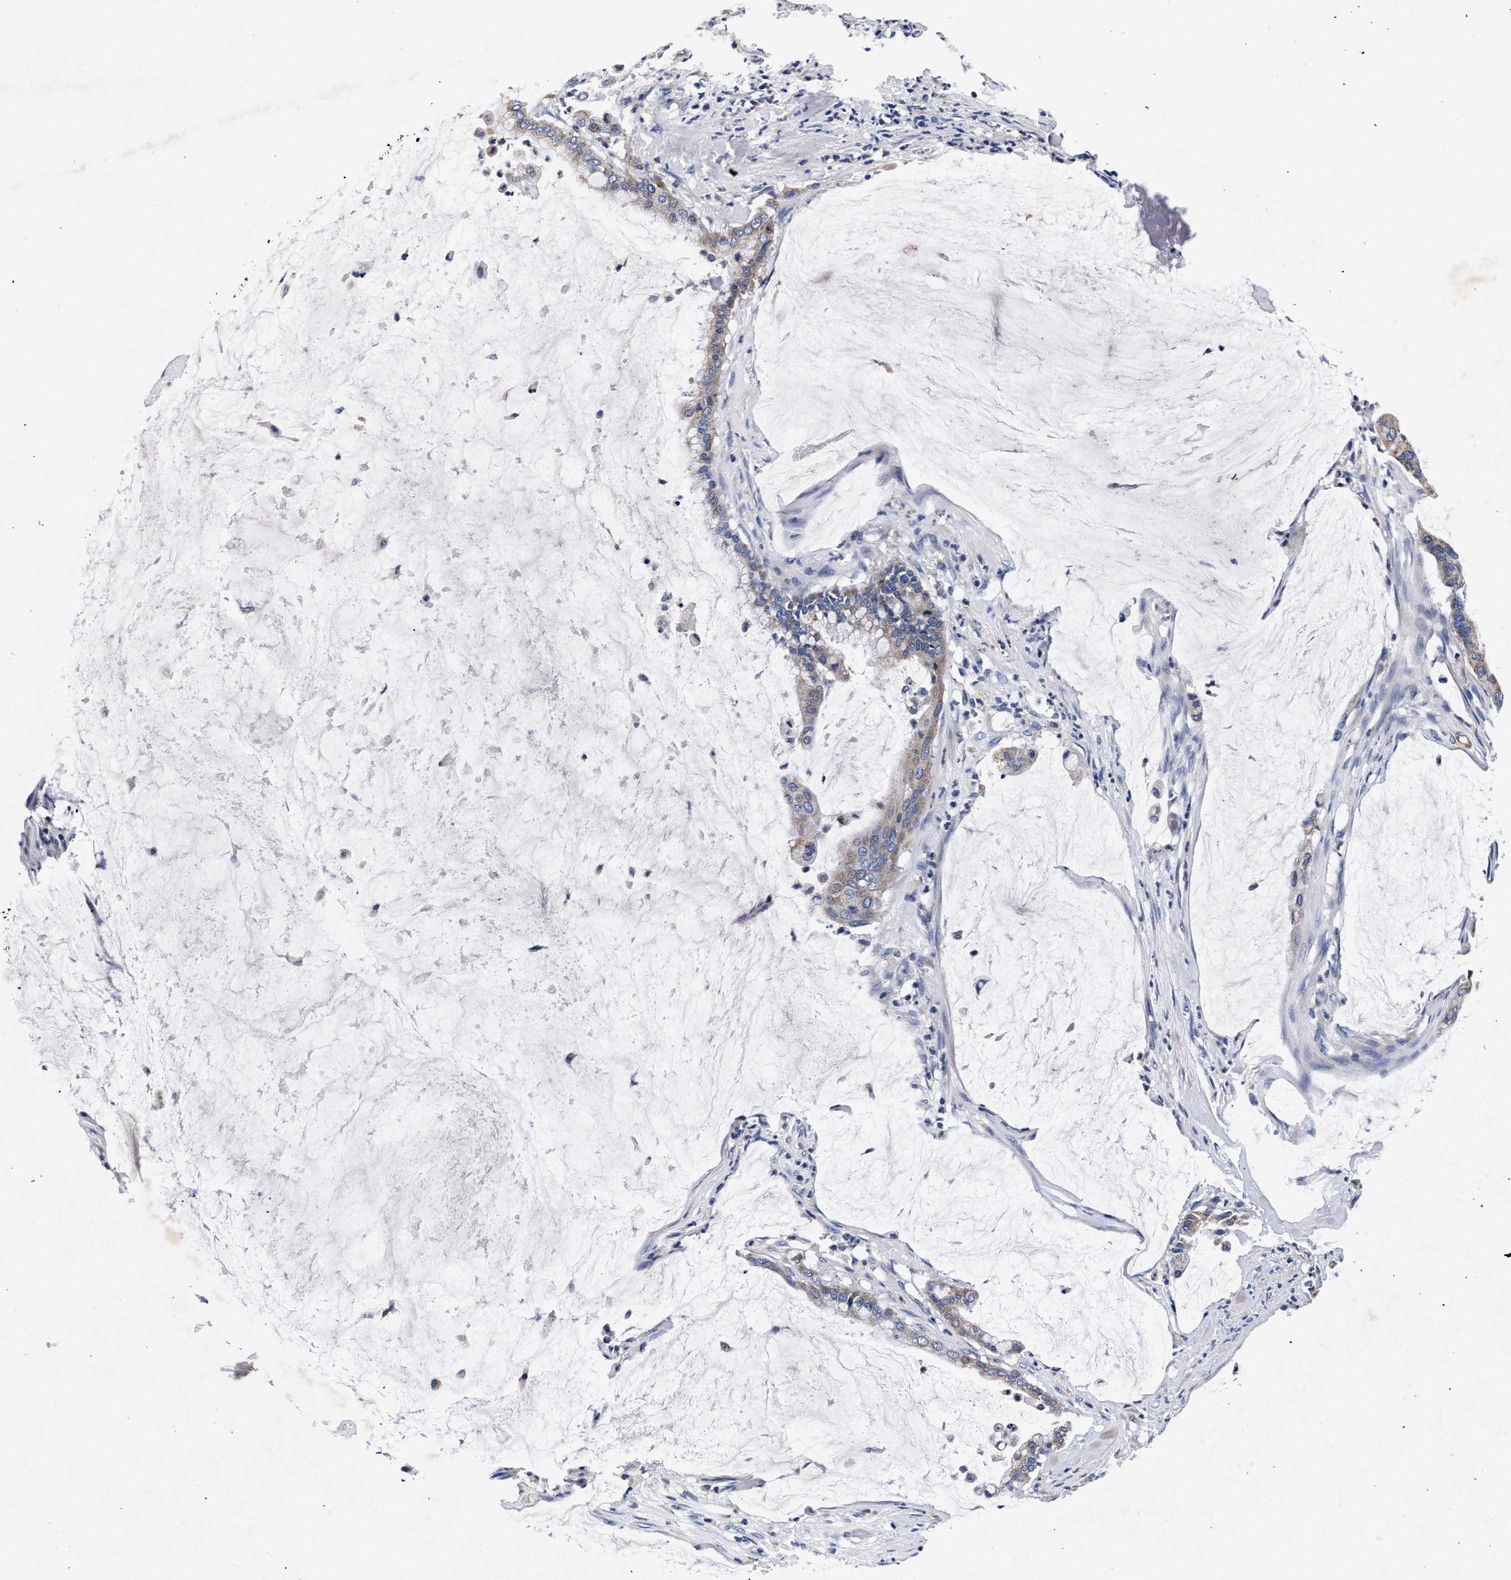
{"staining": {"intensity": "weak", "quantity": ">75%", "location": "cytoplasmic/membranous"}, "tissue": "pancreatic cancer", "cell_type": "Tumor cells", "image_type": "cancer", "snomed": [{"axis": "morphology", "description": "Adenocarcinoma, NOS"}, {"axis": "topography", "description": "Pancreas"}], "caption": "Immunohistochemistry (IHC) micrograph of human pancreatic cancer (adenocarcinoma) stained for a protein (brown), which exhibits low levels of weak cytoplasmic/membranous expression in approximately >75% of tumor cells.", "gene": "HSD17B14", "patient": {"sex": "male", "age": 41}}